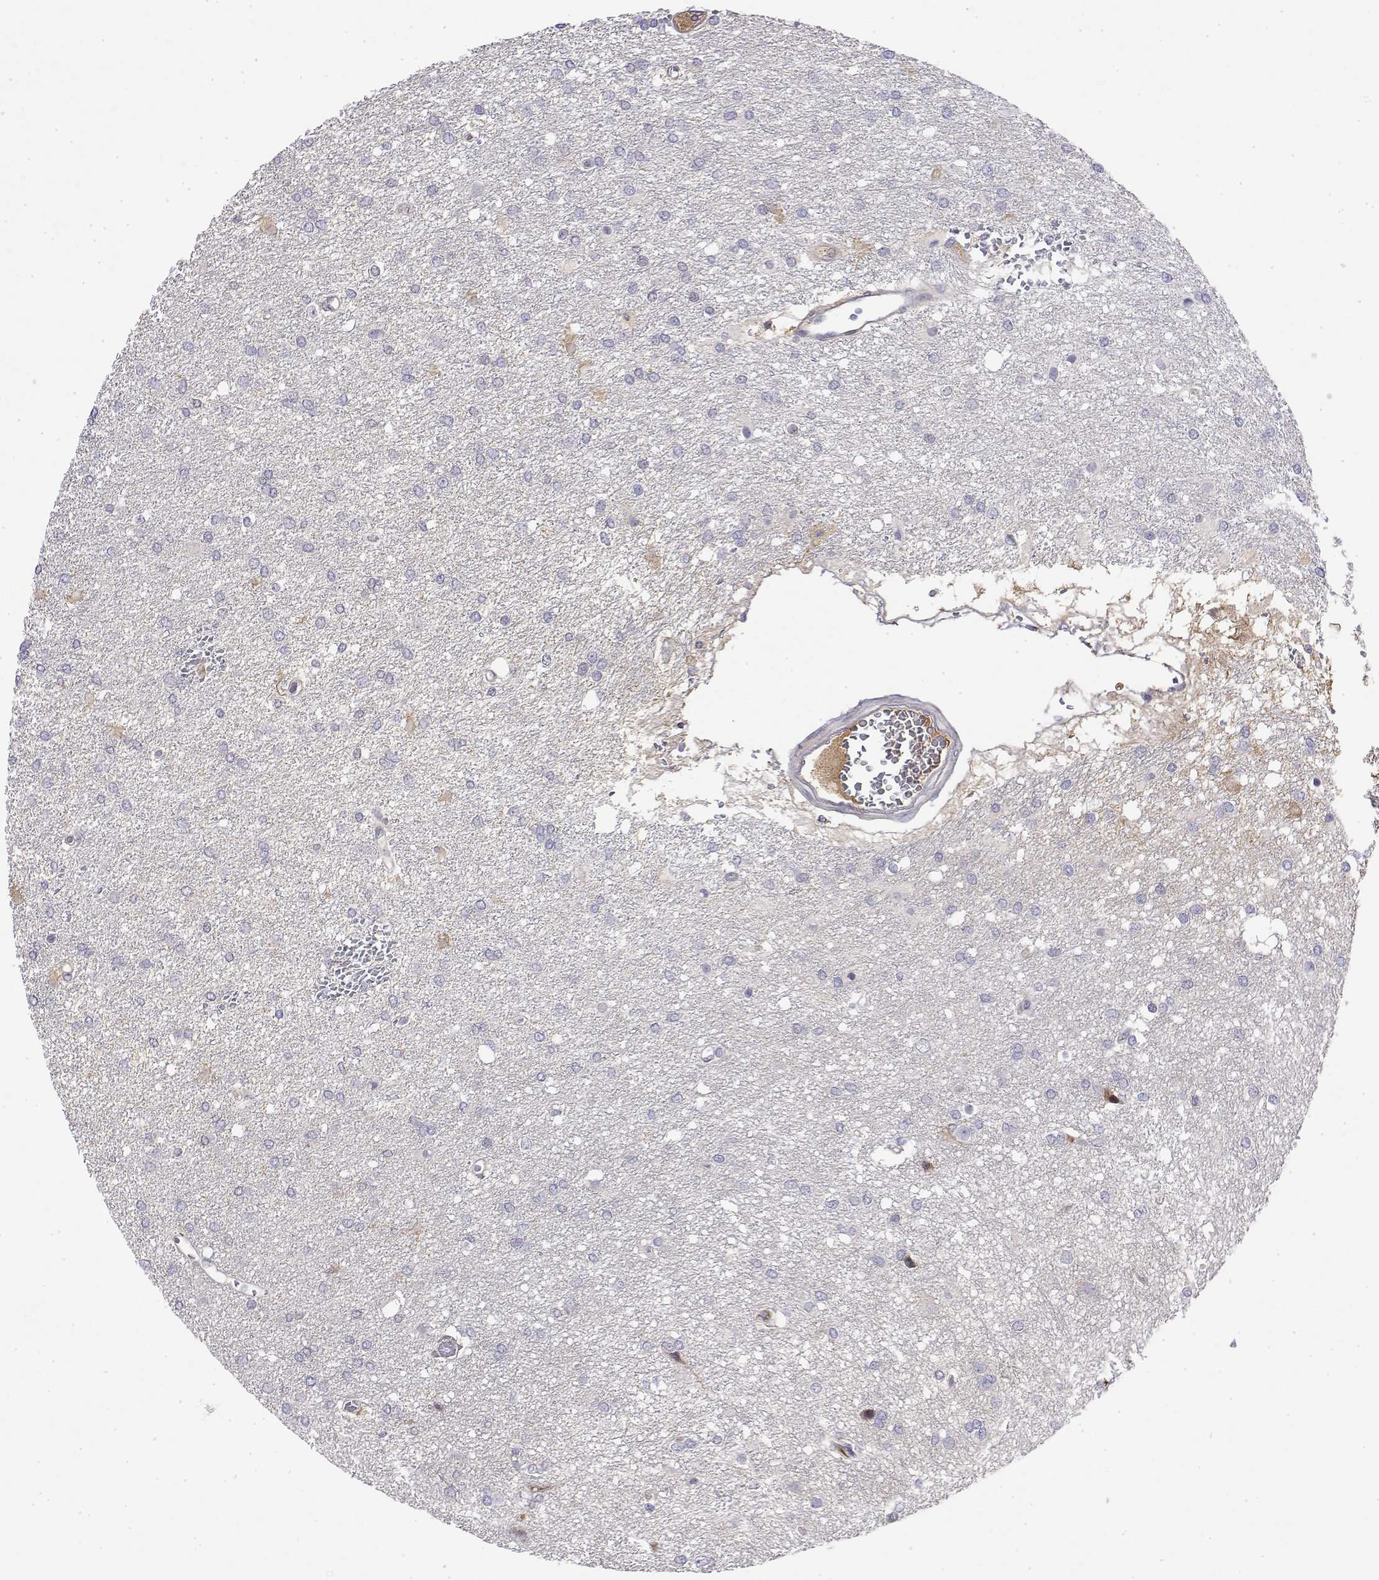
{"staining": {"intensity": "negative", "quantity": "none", "location": "none"}, "tissue": "glioma", "cell_type": "Tumor cells", "image_type": "cancer", "snomed": [{"axis": "morphology", "description": "Glioma, malignant, High grade"}, {"axis": "topography", "description": "Brain"}], "caption": "DAB (3,3'-diaminobenzidine) immunohistochemical staining of human high-grade glioma (malignant) reveals no significant positivity in tumor cells. (Stains: DAB (3,3'-diaminobenzidine) immunohistochemistry with hematoxylin counter stain, Microscopy: brightfield microscopy at high magnification).", "gene": "IGFBP4", "patient": {"sex": "female", "age": 61}}